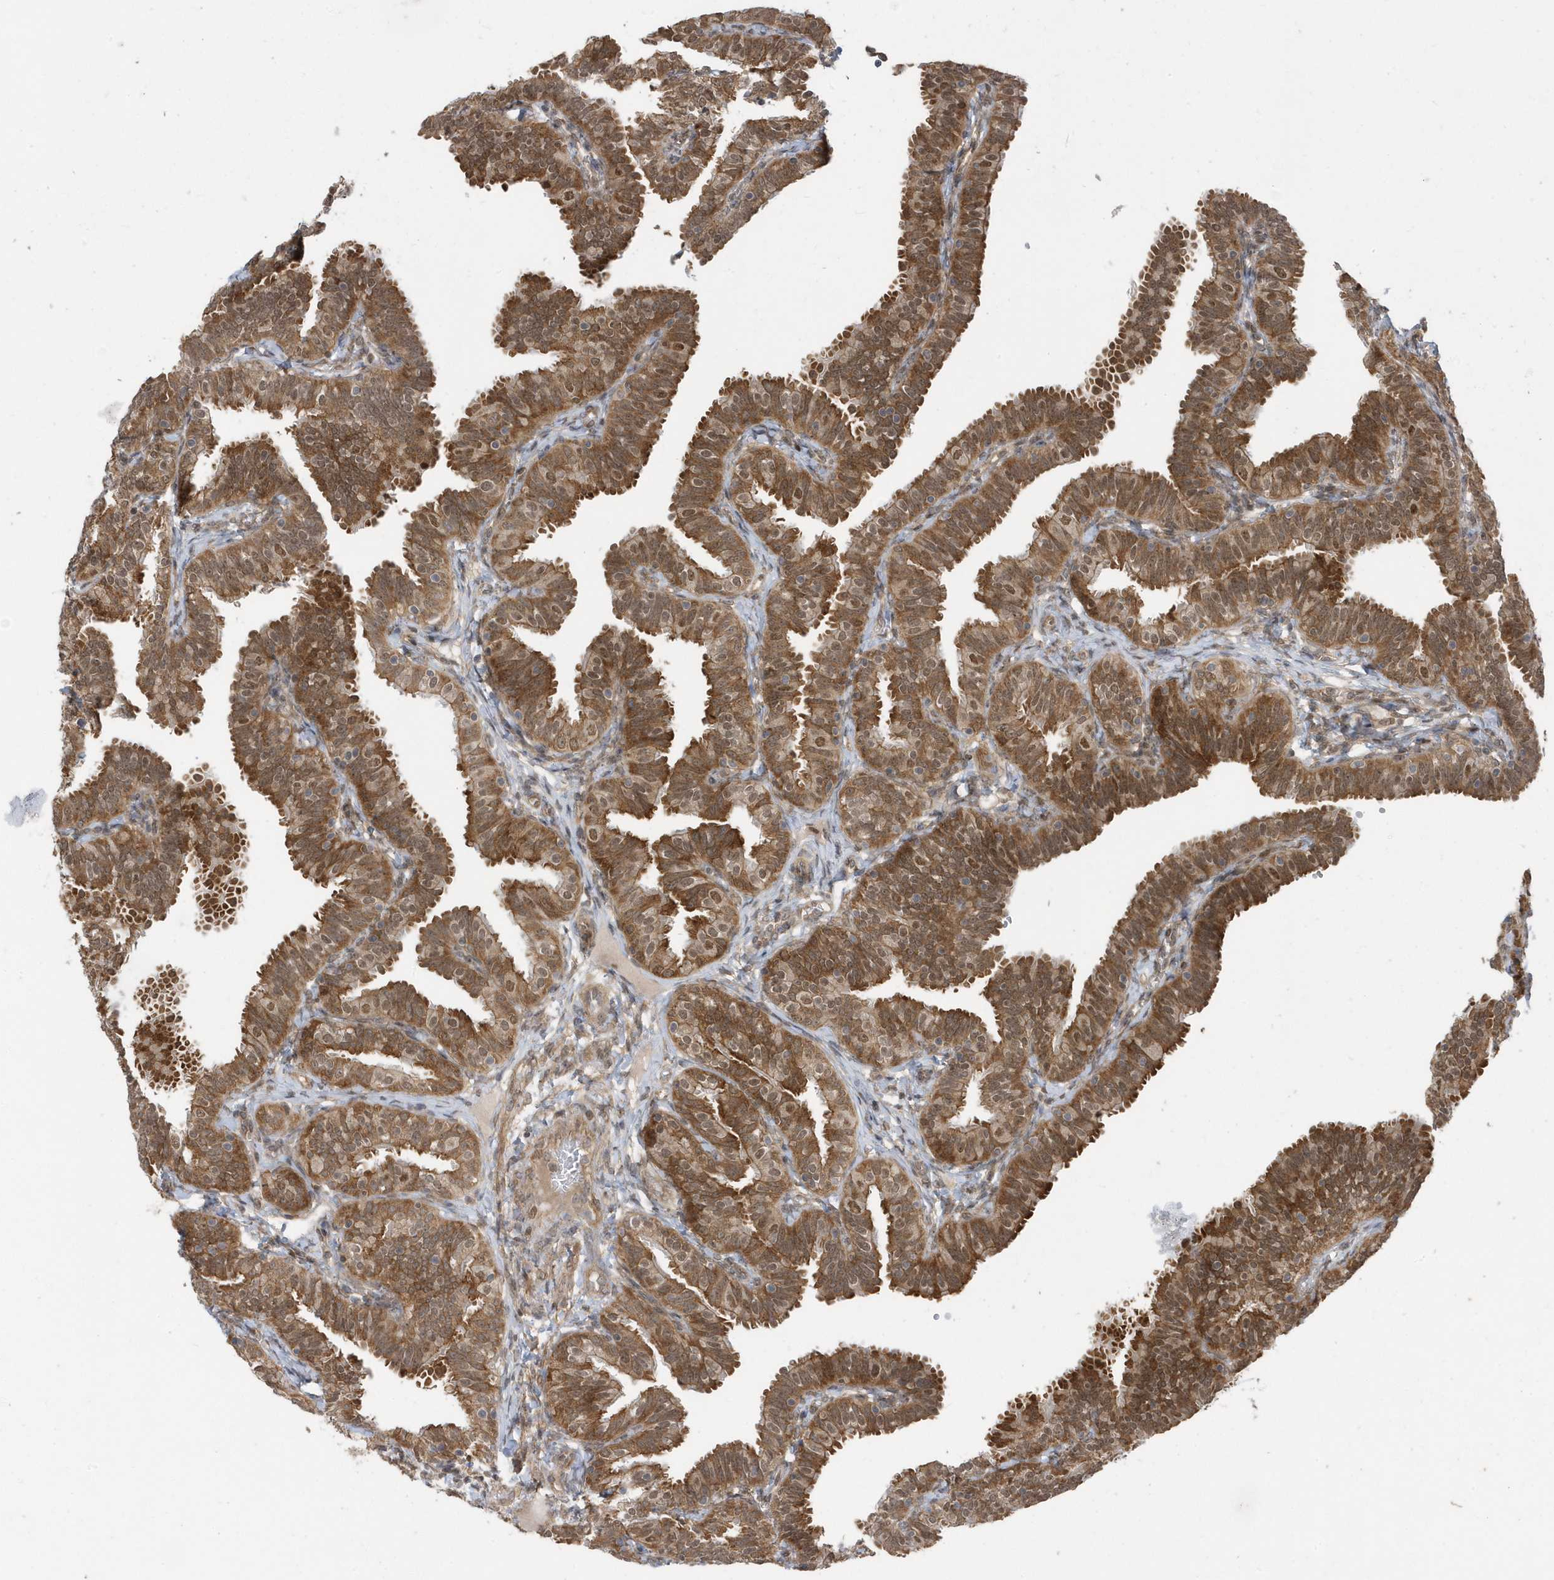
{"staining": {"intensity": "moderate", "quantity": ">75%", "location": "cytoplasmic/membranous,nuclear"}, "tissue": "fallopian tube", "cell_type": "Glandular cells", "image_type": "normal", "snomed": [{"axis": "morphology", "description": "Normal tissue, NOS"}, {"axis": "topography", "description": "Fallopian tube"}], "caption": "Glandular cells reveal medium levels of moderate cytoplasmic/membranous,nuclear staining in about >75% of cells in benign fallopian tube.", "gene": "USP53", "patient": {"sex": "female", "age": 35}}